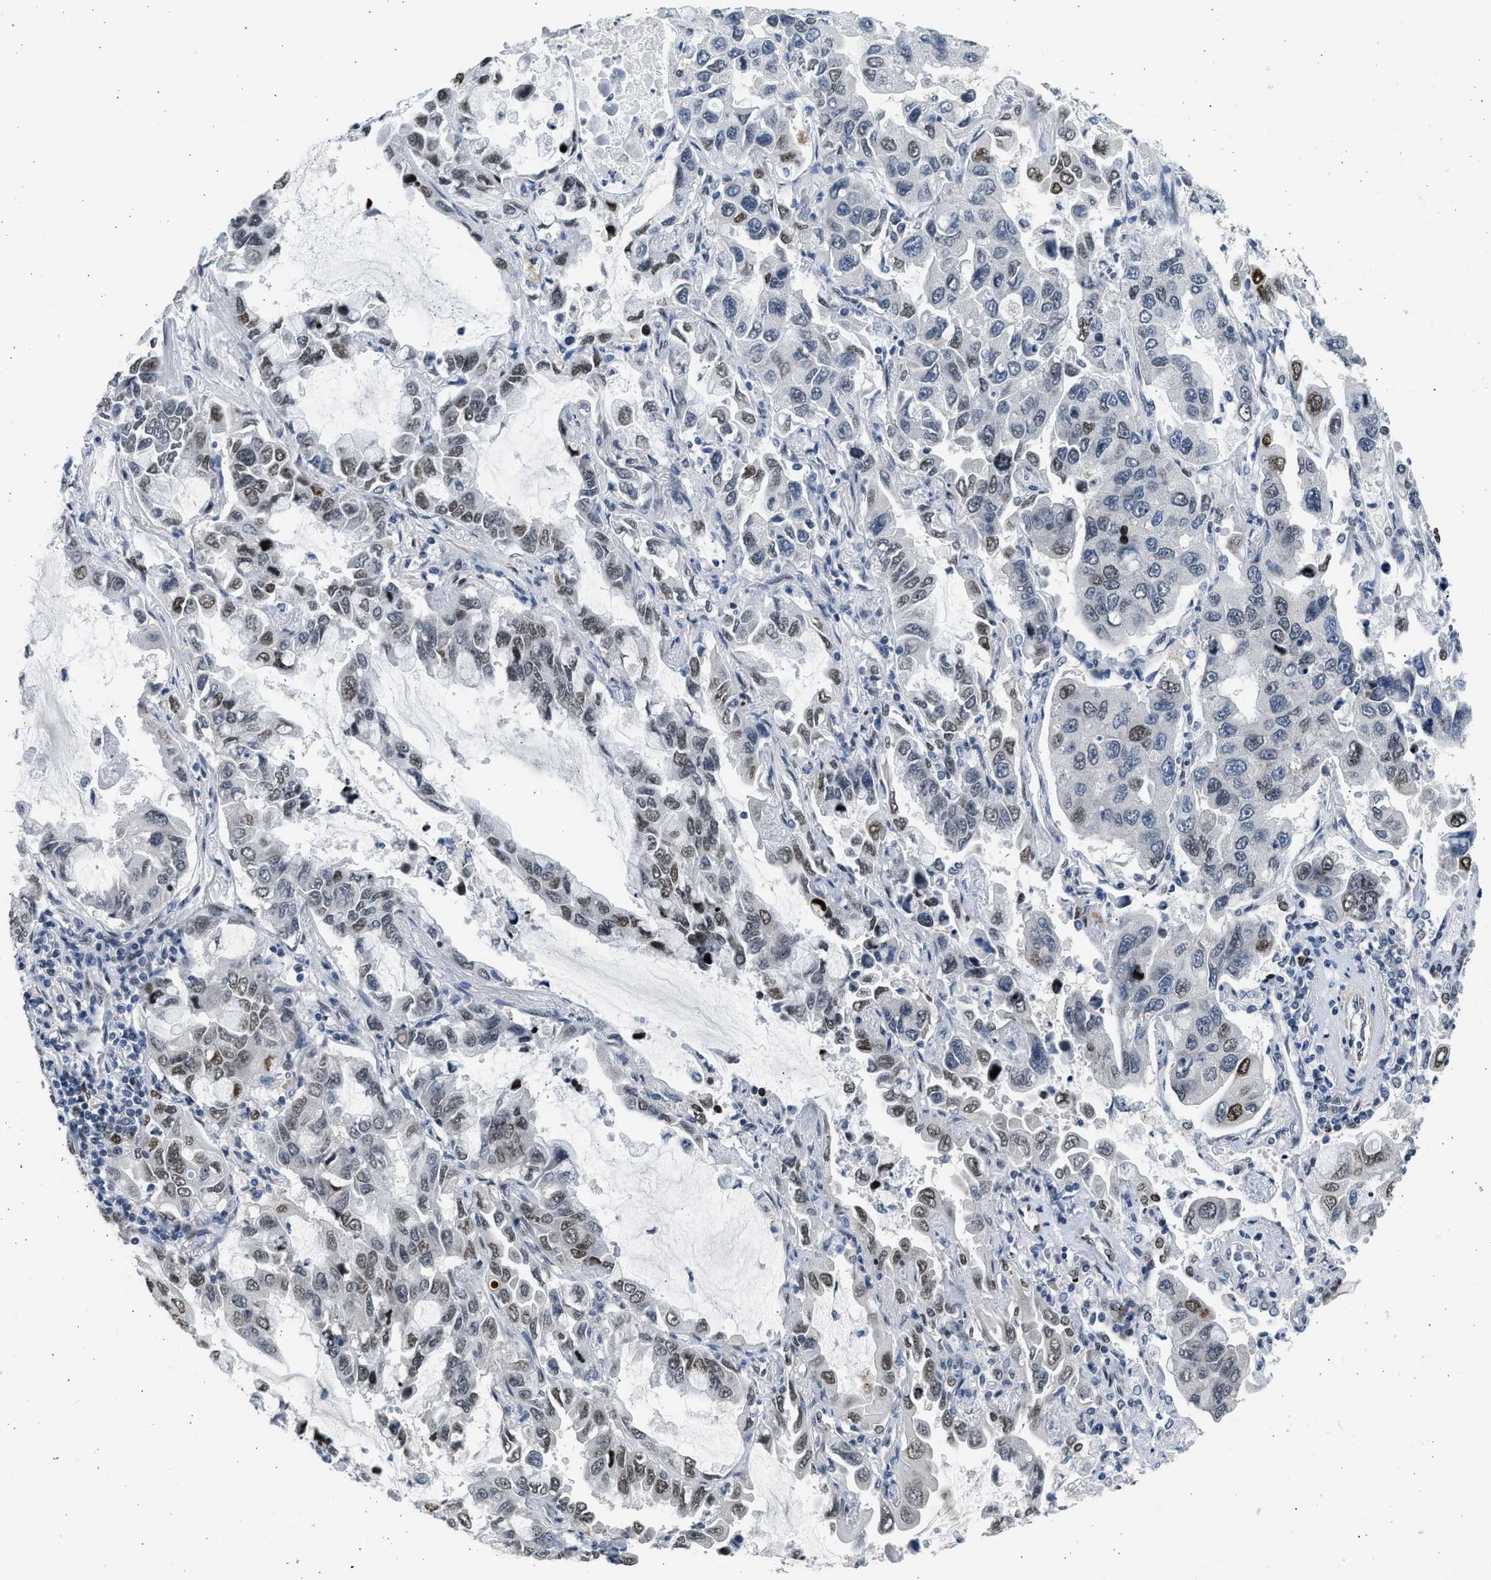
{"staining": {"intensity": "strong", "quantity": "25%-75%", "location": "nuclear"}, "tissue": "lung cancer", "cell_type": "Tumor cells", "image_type": "cancer", "snomed": [{"axis": "morphology", "description": "Adenocarcinoma, NOS"}, {"axis": "topography", "description": "Lung"}], "caption": "Protein staining of lung cancer tissue exhibits strong nuclear positivity in about 25%-75% of tumor cells.", "gene": "HMGN3", "patient": {"sex": "male", "age": 64}}